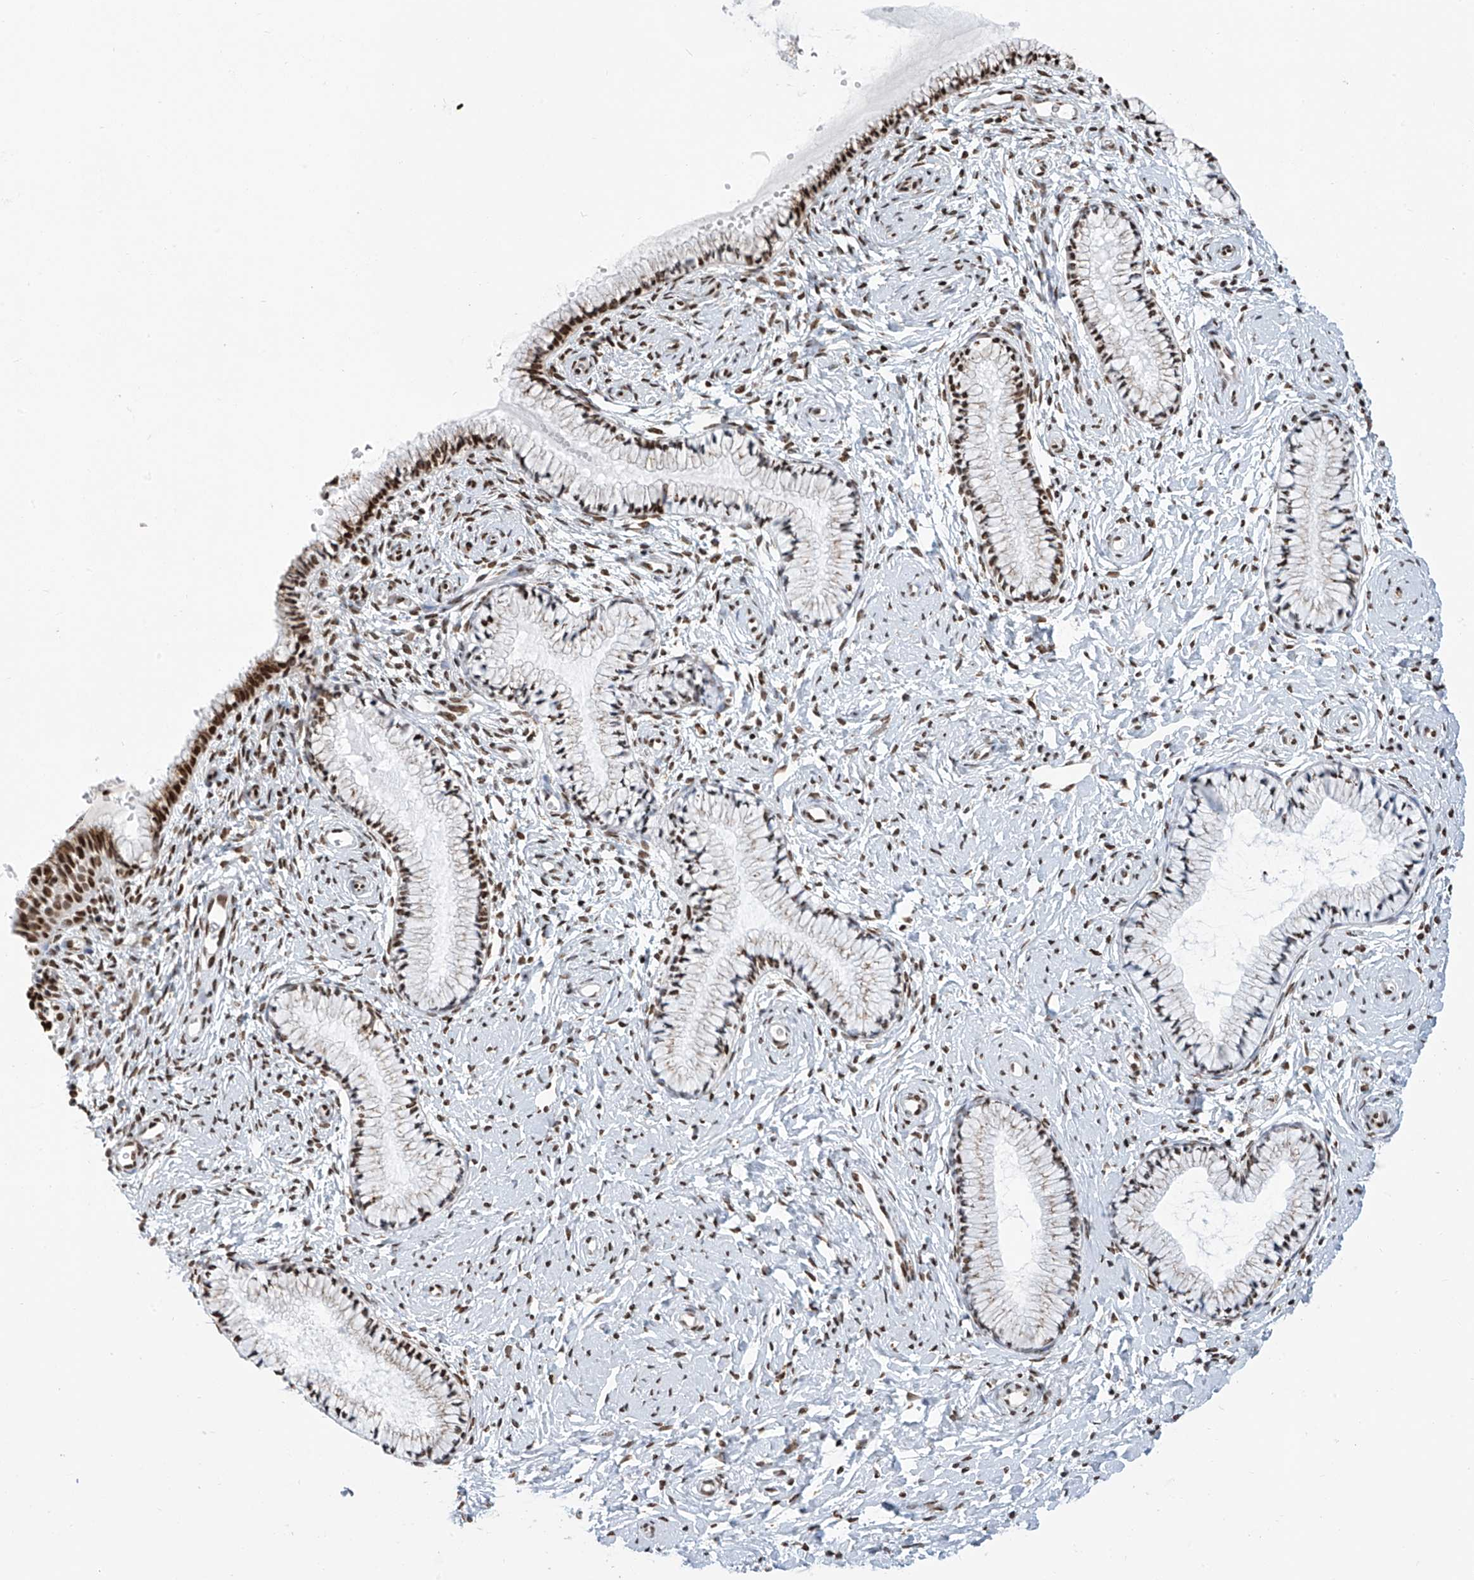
{"staining": {"intensity": "moderate", "quantity": "25%-75%", "location": "nuclear"}, "tissue": "cervix", "cell_type": "Glandular cells", "image_type": "normal", "snomed": [{"axis": "morphology", "description": "Normal tissue, NOS"}, {"axis": "topography", "description": "Cervix"}], "caption": "A histopathology image of cervix stained for a protein displays moderate nuclear brown staining in glandular cells. The protein is shown in brown color, while the nuclei are stained blue.", "gene": "APLF", "patient": {"sex": "female", "age": 33}}